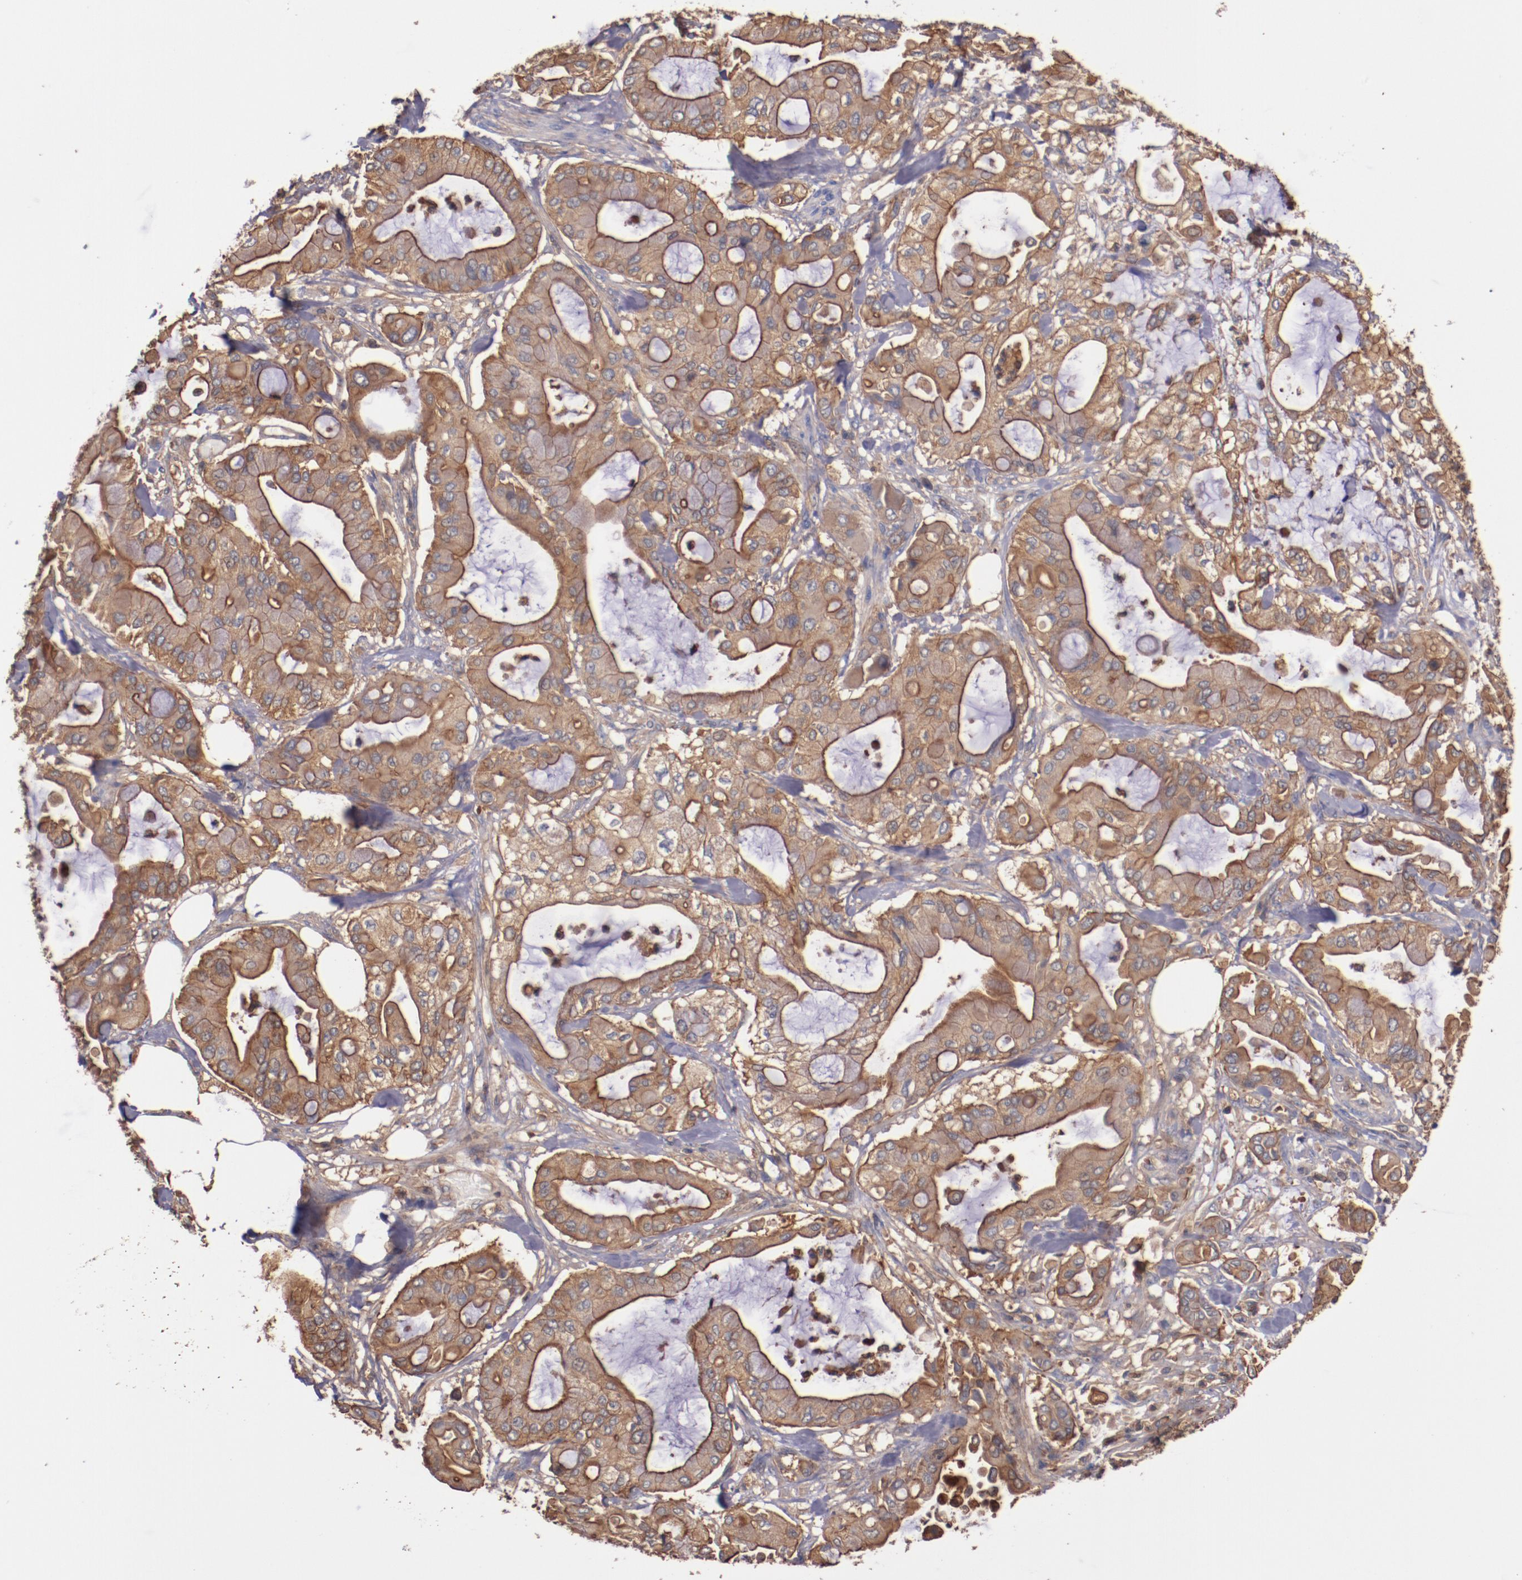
{"staining": {"intensity": "strong", "quantity": ">75%", "location": "cytoplasmic/membranous"}, "tissue": "pancreatic cancer", "cell_type": "Tumor cells", "image_type": "cancer", "snomed": [{"axis": "morphology", "description": "Adenocarcinoma, NOS"}, {"axis": "morphology", "description": "Adenocarcinoma, metastatic, NOS"}, {"axis": "topography", "description": "Lymph node"}, {"axis": "topography", "description": "Pancreas"}, {"axis": "topography", "description": "Duodenum"}], "caption": "A brown stain labels strong cytoplasmic/membranous positivity of a protein in human metastatic adenocarcinoma (pancreatic) tumor cells.", "gene": "TMOD3", "patient": {"sex": "female", "age": 64}}